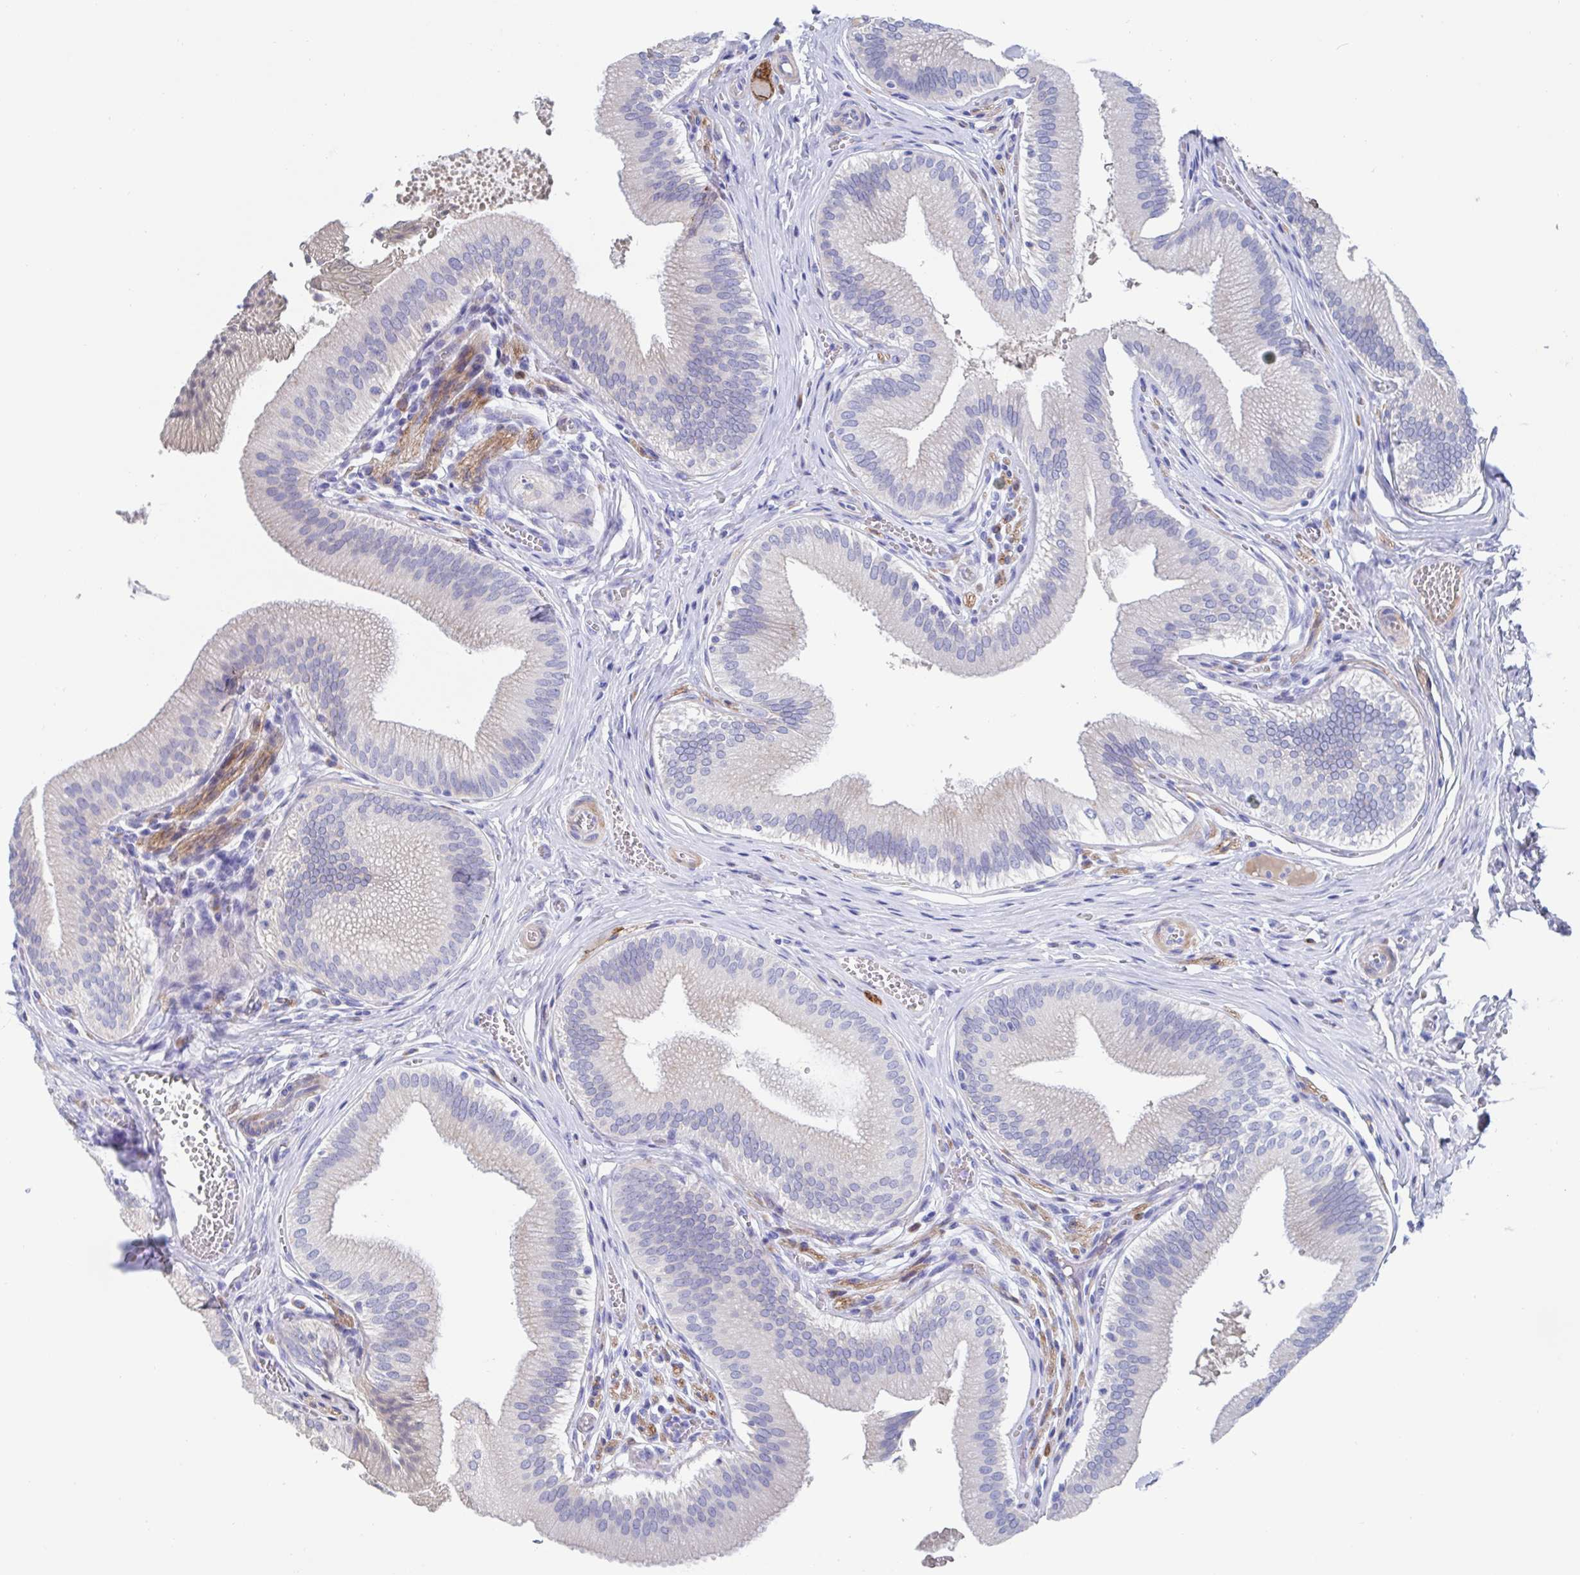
{"staining": {"intensity": "moderate", "quantity": "<25%", "location": "cytoplasmic/membranous"}, "tissue": "gallbladder", "cell_type": "Glandular cells", "image_type": "normal", "snomed": [{"axis": "morphology", "description": "Normal tissue, NOS"}, {"axis": "topography", "description": "Gallbladder"}], "caption": "Gallbladder stained with a brown dye exhibits moderate cytoplasmic/membranous positive expression in about <25% of glandular cells.", "gene": "CDH2", "patient": {"sex": "male", "age": 17}}